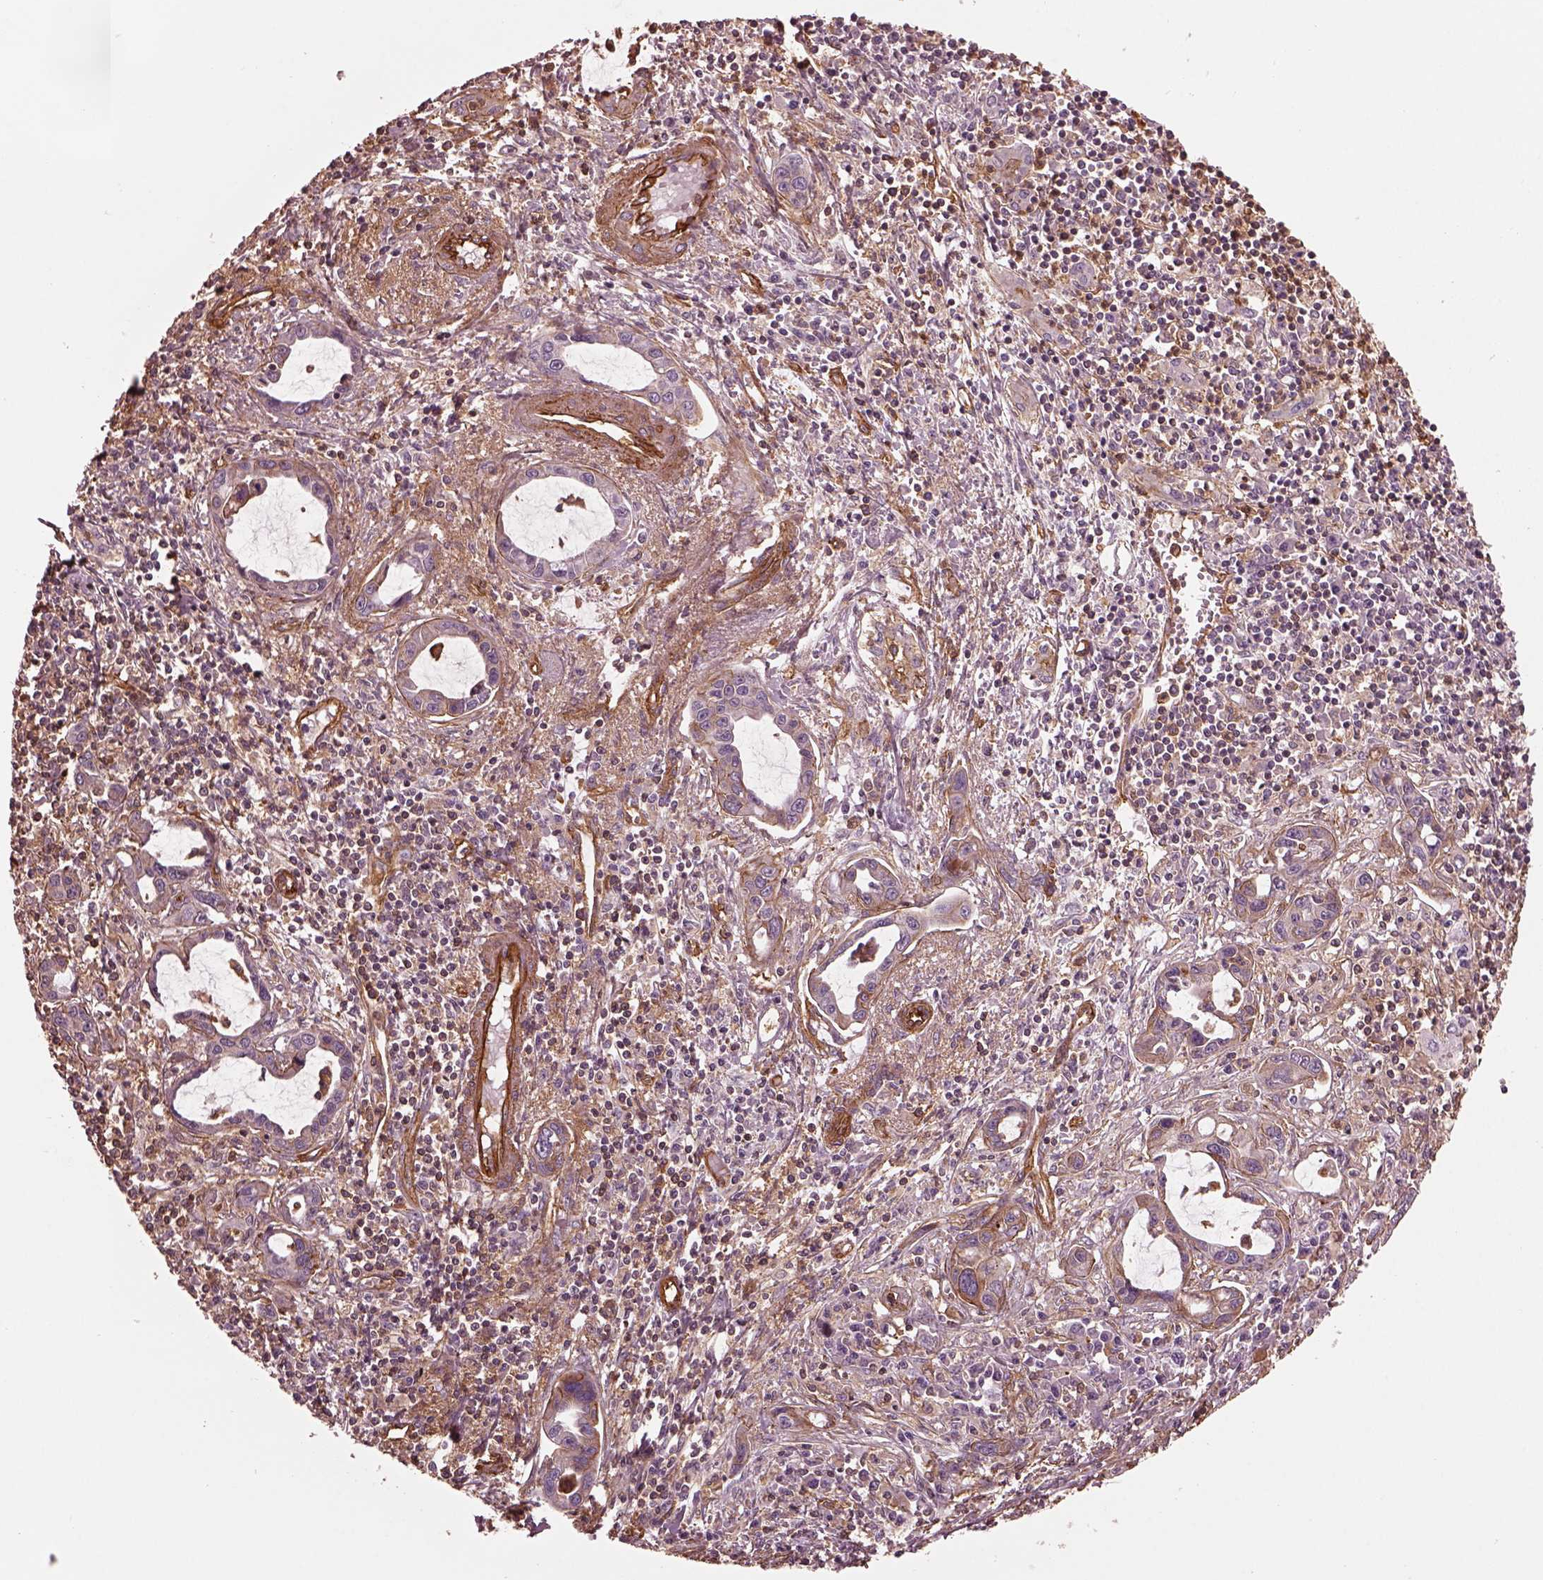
{"staining": {"intensity": "weak", "quantity": ">75%", "location": "cytoplasmic/membranous"}, "tissue": "liver cancer", "cell_type": "Tumor cells", "image_type": "cancer", "snomed": [{"axis": "morphology", "description": "Cholangiocarcinoma"}, {"axis": "topography", "description": "Liver"}], "caption": "A histopathology image of human liver cancer (cholangiocarcinoma) stained for a protein shows weak cytoplasmic/membranous brown staining in tumor cells.", "gene": "MYL6", "patient": {"sex": "male", "age": 58}}